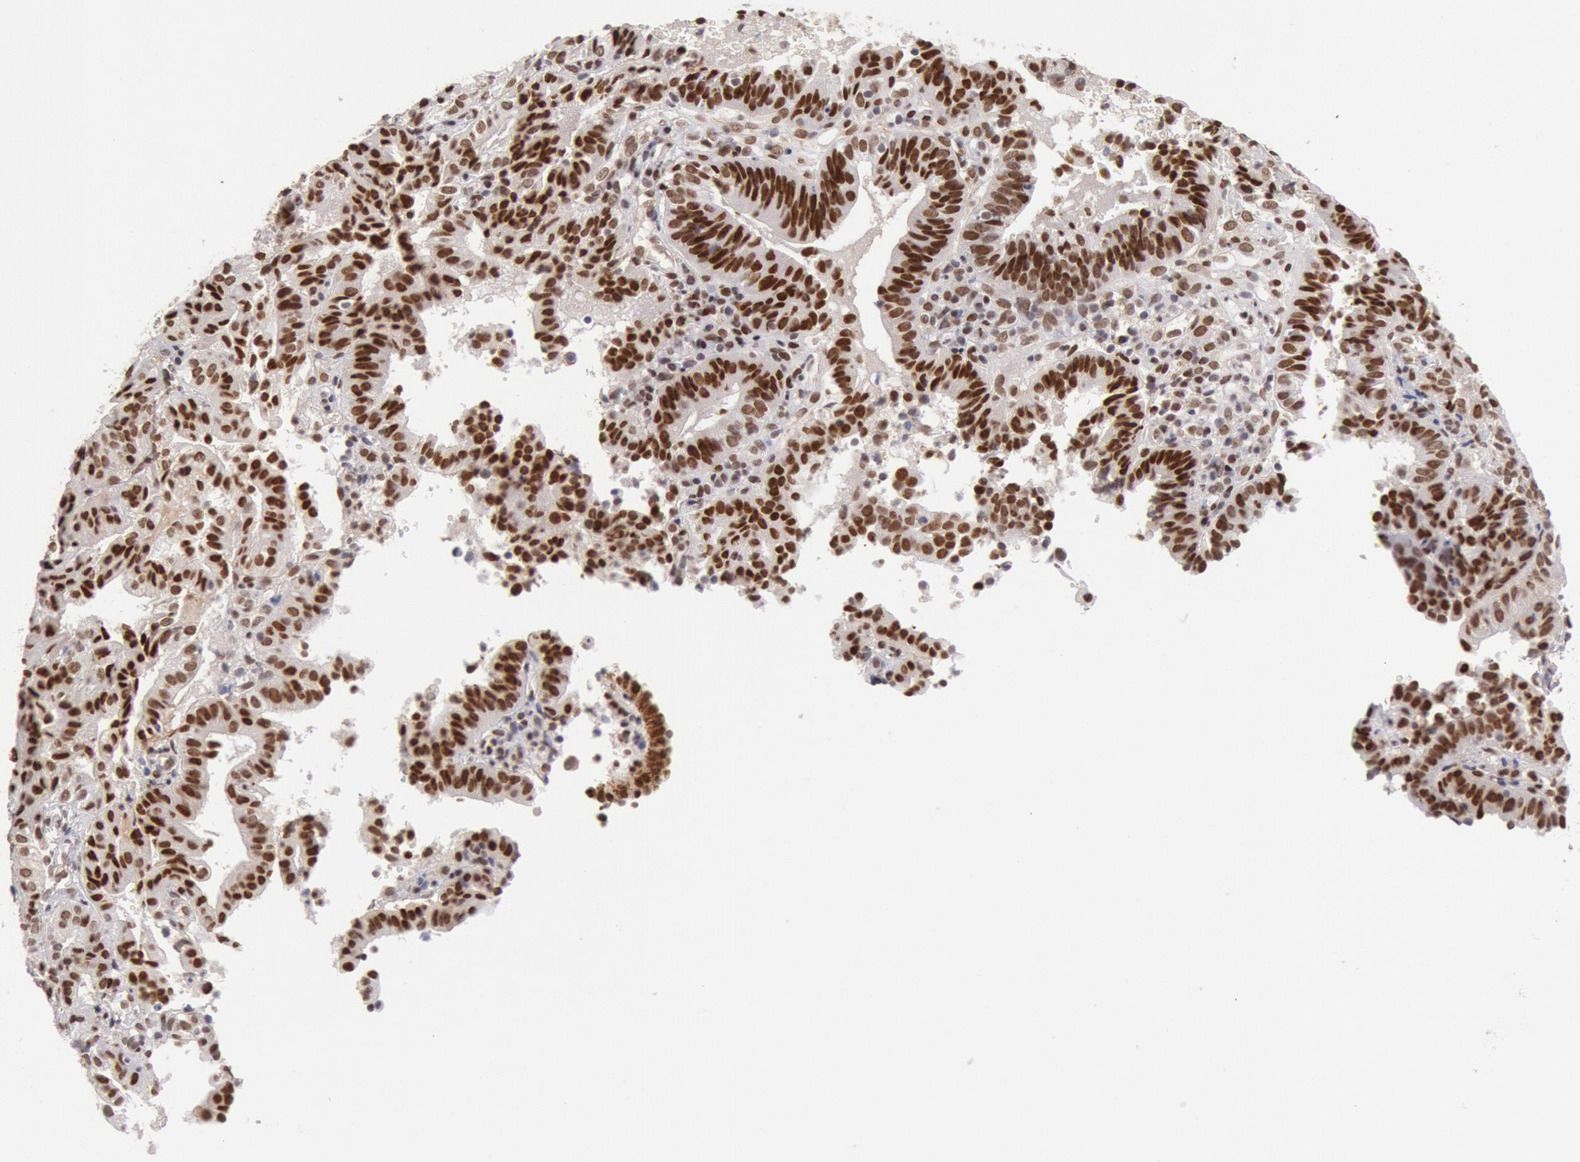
{"staining": {"intensity": "strong", "quantity": ">75%", "location": "nuclear"}, "tissue": "cervical cancer", "cell_type": "Tumor cells", "image_type": "cancer", "snomed": [{"axis": "morphology", "description": "Adenocarcinoma, NOS"}, {"axis": "topography", "description": "Cervix"}], "caption": "Strong nuclear positivity is identified in about >75% of tumor cells in cervical cancer (adenocarcinoma).", "gene": "CDKN2B", "patient": {"sex": "female", "age": 60}}